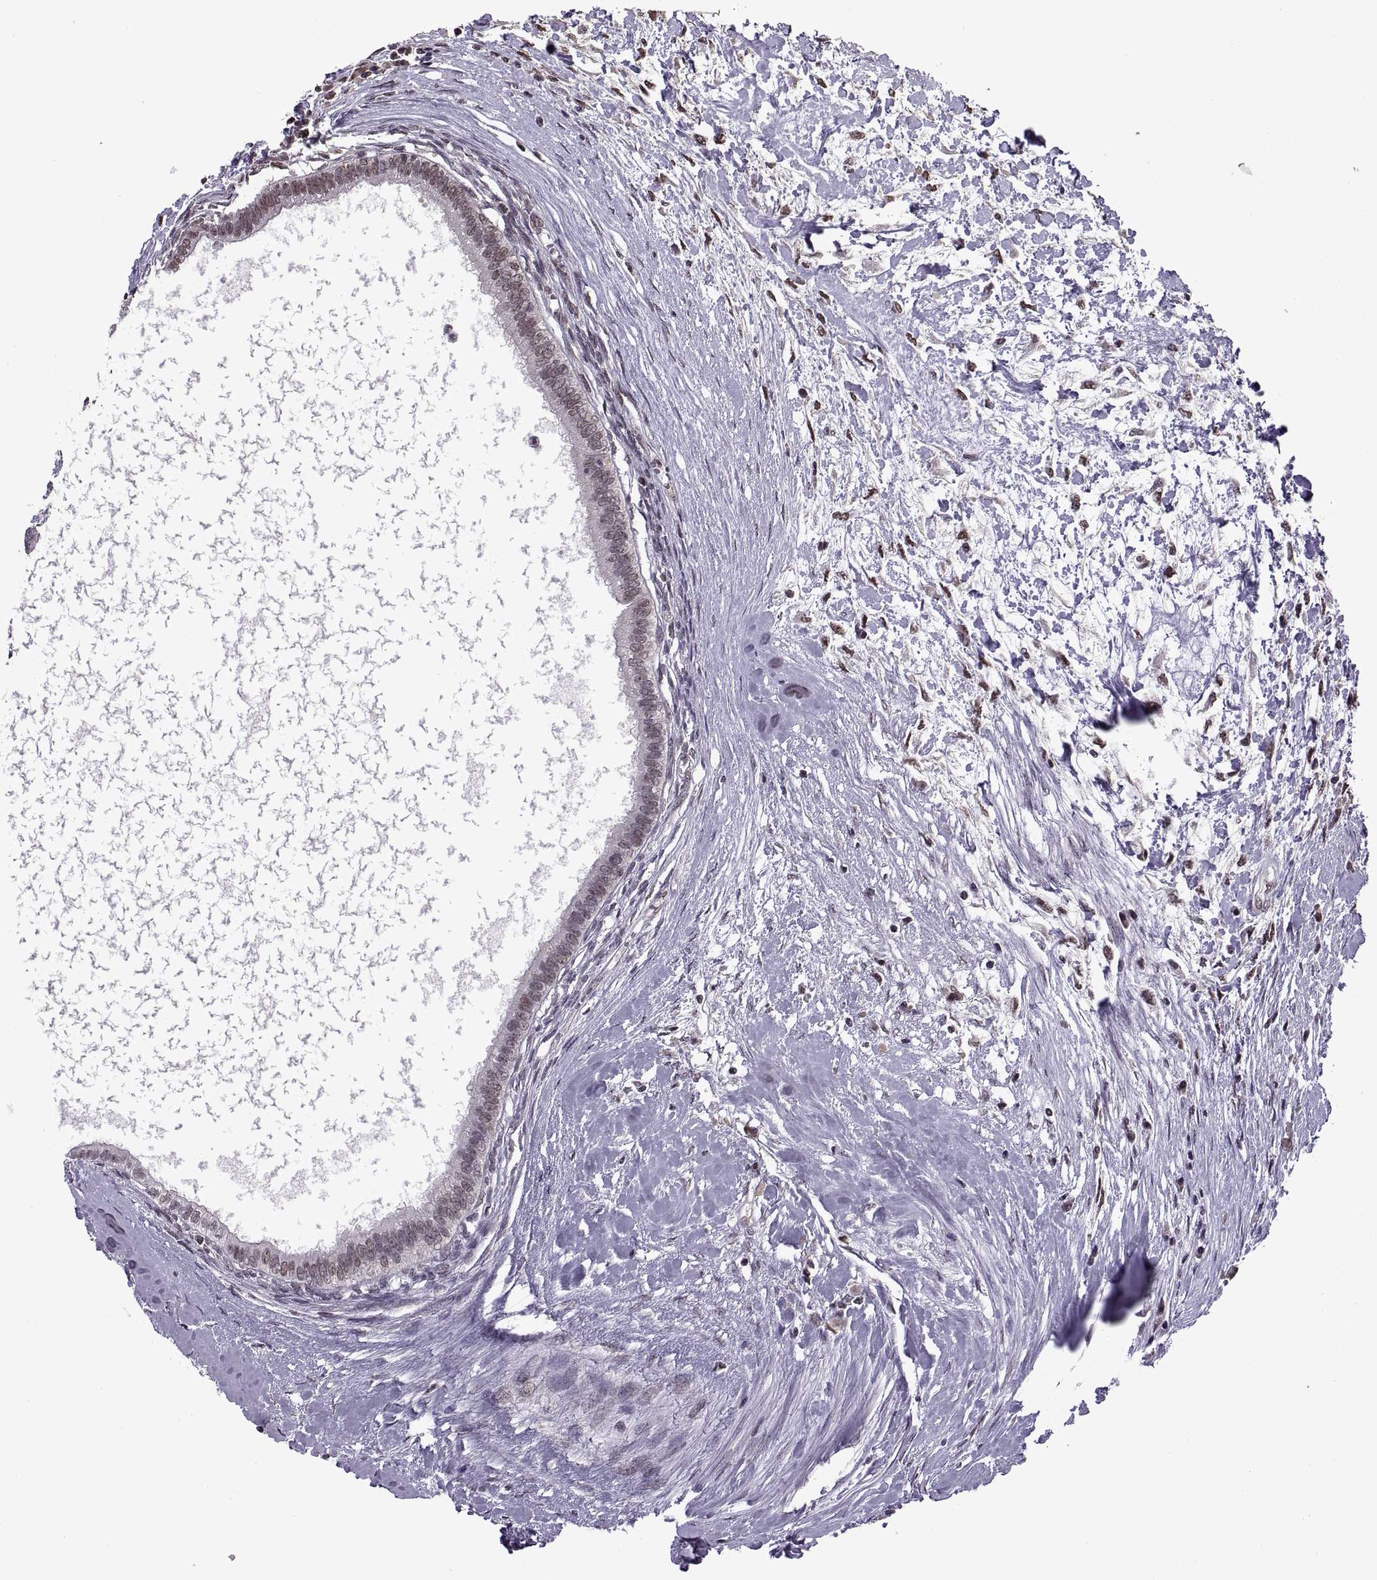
{"staining": {"intensity": "weak", "quantity": "25%-75%", "location": "nuclear"}, "tissue": "testis cancer", "cell_type": "Tumor cells", "image_type": "cancer", "snomed": [{"axis": "morphology", "description": "Carcinoma, Embryonal, NOS"}, {"axis": "topography", "description": "Testis"}], "caption": "Immunohistochemistry (DAB) staining of embryonal carcinoma (testis) exhibits weak nuclear protein positivity in about 25%-75% of tumor cells.", "gene": "INTS3", "patient": {"sex": "male", "age": 37}}